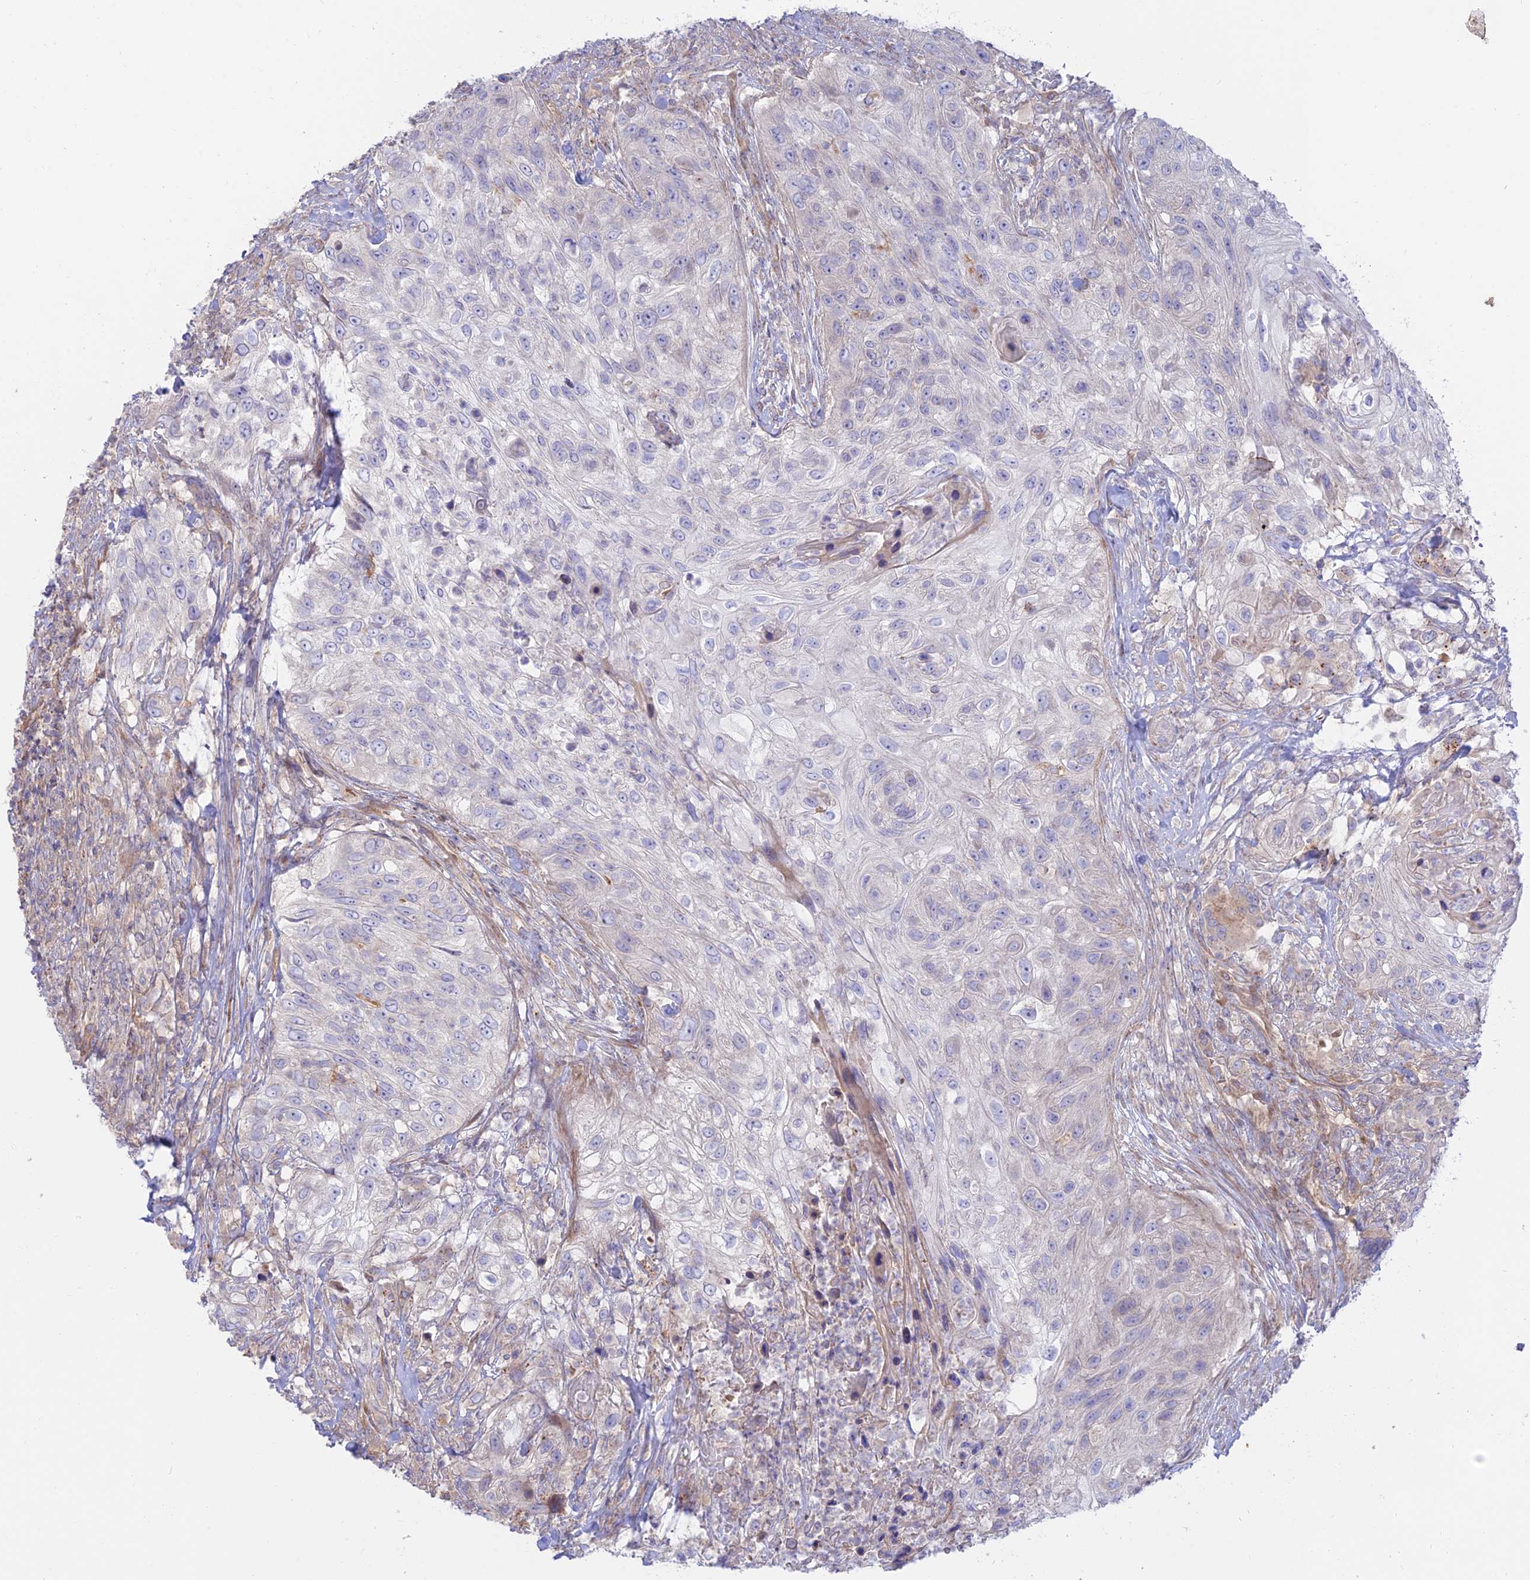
{"staining": {"intensity": "negative", "quantity": "none", "location": "none"}, "tissue": "urothelial cancer", "cell_type": "Tumor cells", "image_type": "cancer", "snomed": [{"axis": "morphology", "description": "Urothelial carcinoma, High grade"}, {"axis": "topography", "description": "Urinary bladder"}], "caption": "High magnification brightfield microscopy of high-grade urothelial carcinoma stained with DAB (3,3'-diaminobenzidine) (brown) and counterstained with hematoxylin (blue): tumor cells show no significant expression. (IHC, brightfield microscopy, high magnification).", "gene": "KCNAB1", "patient": {"sex": "female", "age": 60}}